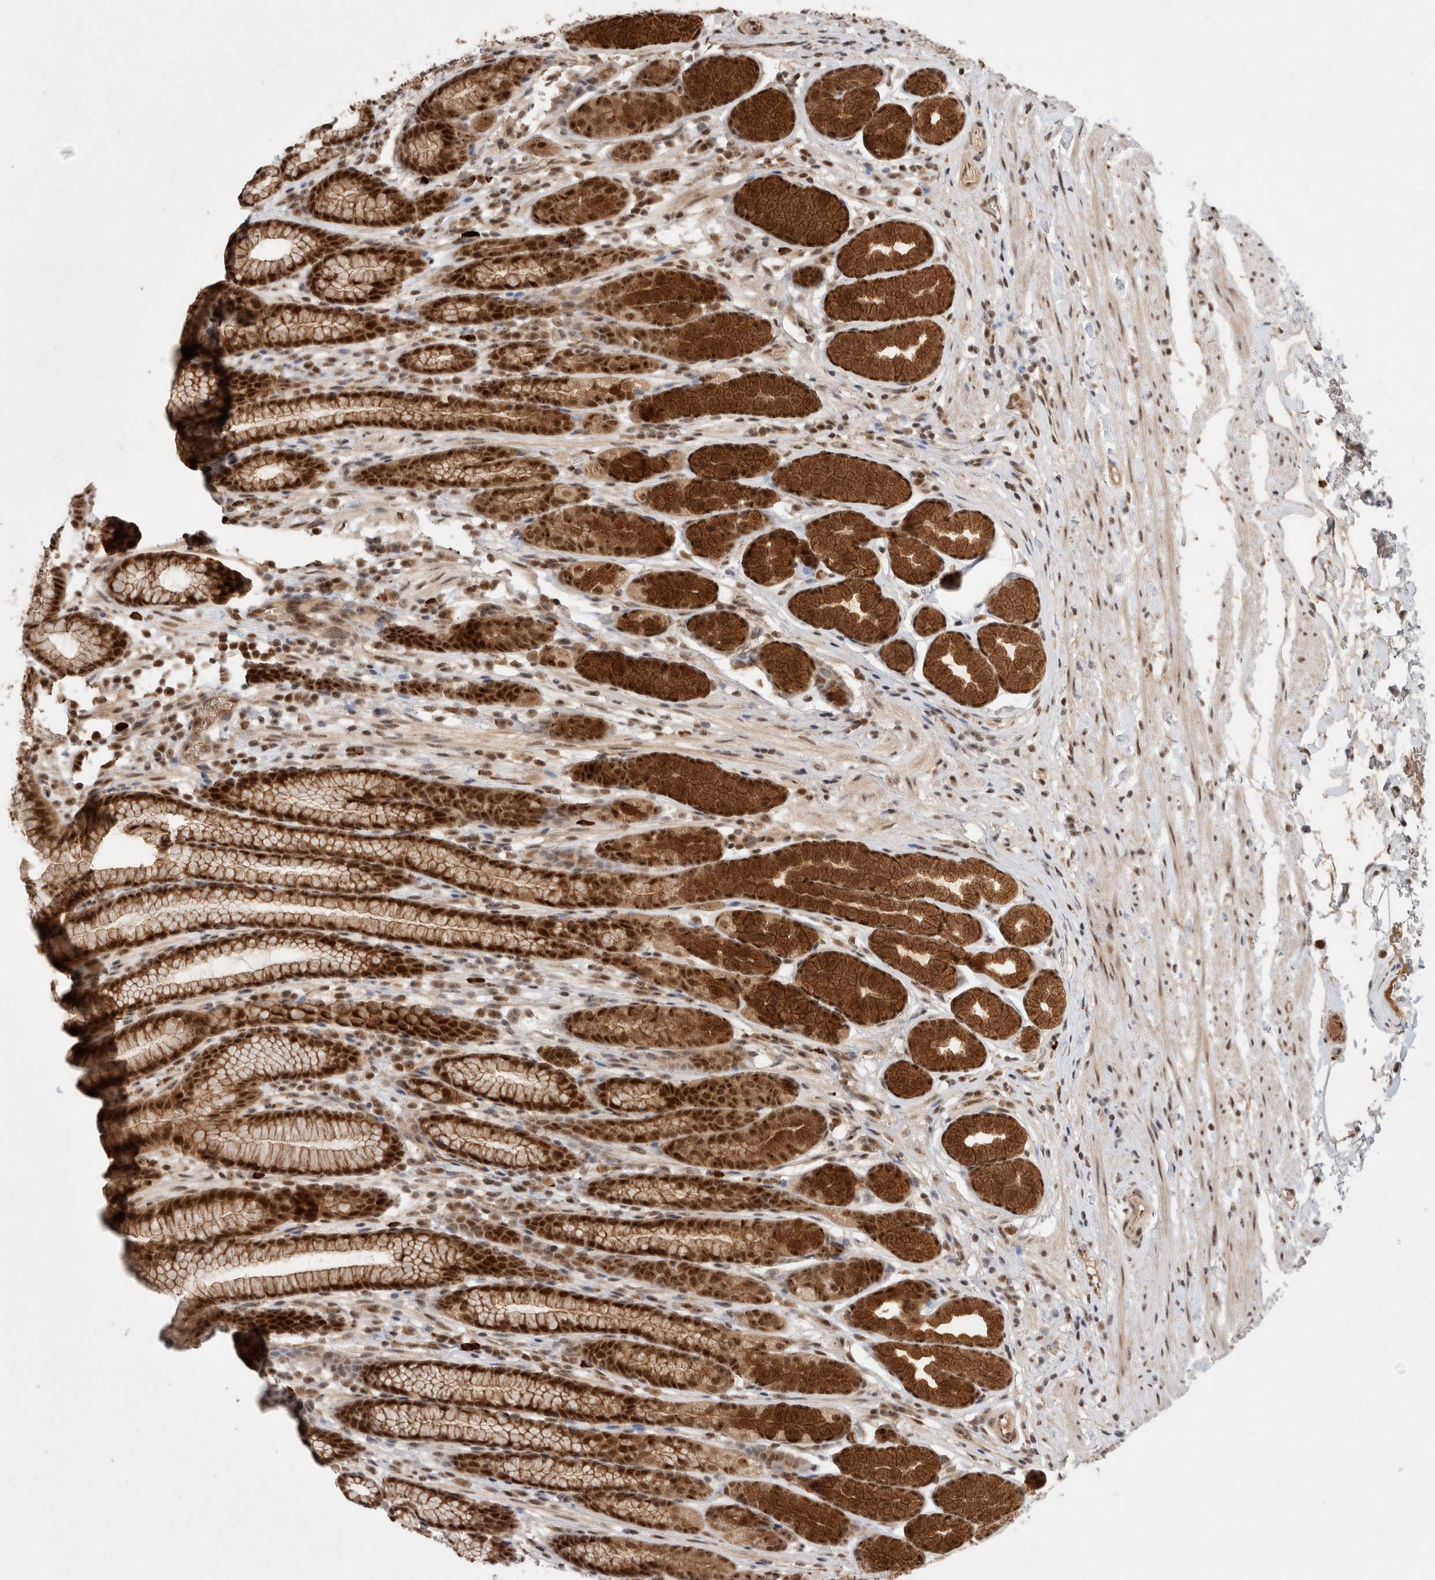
{"staining": {"intensity": "strong", "quantity": "25%-75%", "location": "cytoplasmic/membranous,nuclear"}, "tissue": "stomach", "cell_type": "Glandular cells", "image_type": "normal", "snomed": [{"axis": "morphology", "description": "Normal tissue, NOS"}, {"axis": "topography", "description": "Stomach"}], "caption": "Brown immunohistochemical staining in unremarkable stomach shows strong cytoplasmic/membranous,nuclear expression in approximately 25%-75% of glandular cells.", "gene": "MPHOSPH6", "patient": {"sex": "male", "age": 42}}